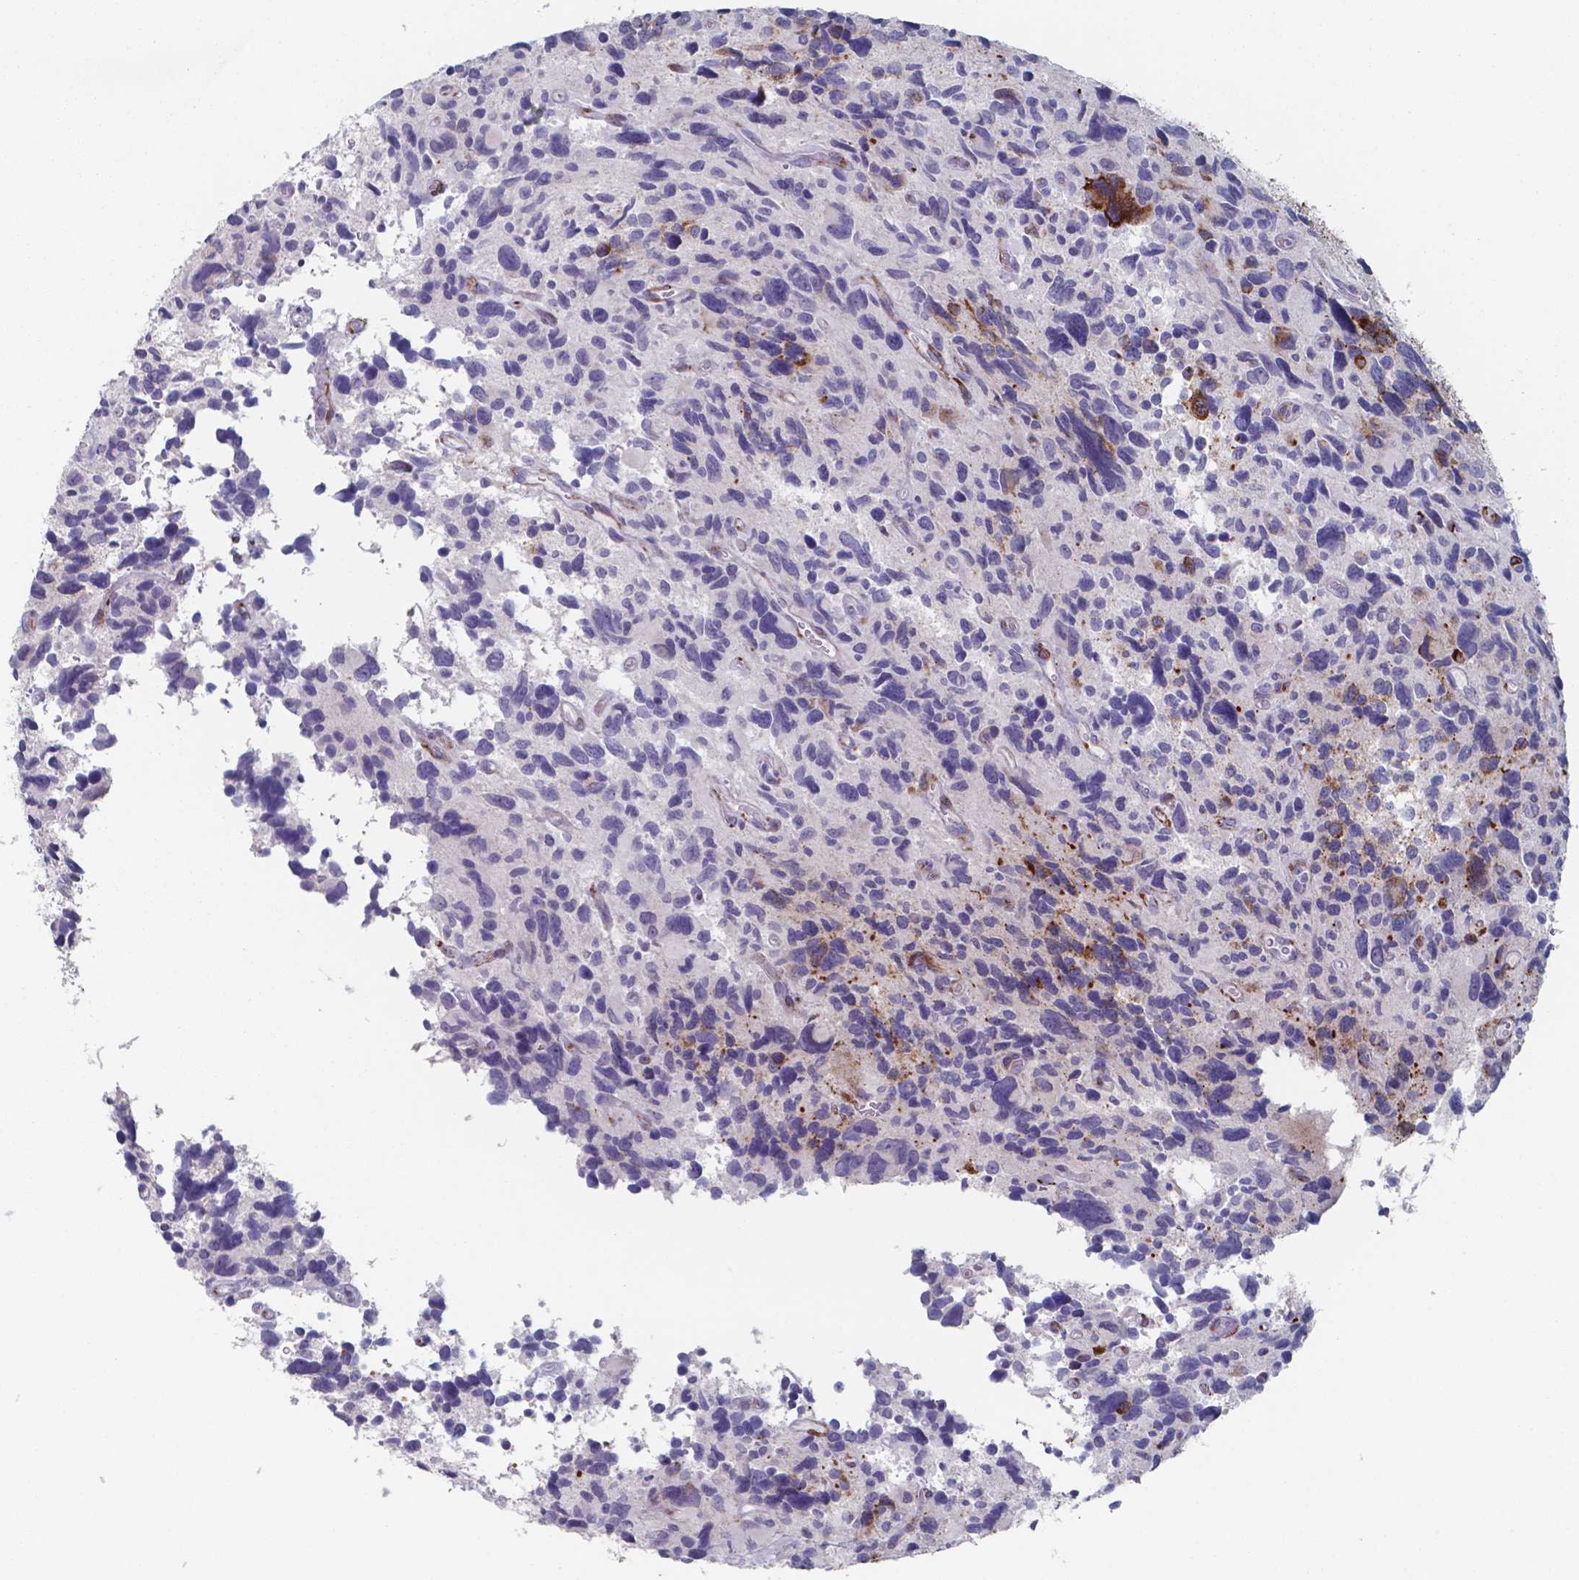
{"staining": {"intensity": "negative", "quantity": "none", "location": "none"}, "tissue": "glioma", "cell_type": "Tumor cells", "image_type": "cancer", "snomed": [{"axis": "morphology", "description": "Glioma, malignant, High grade"}, {"axis": "topography", "description": "Brain"}], "caption": "This is an immunohistochemistry (IHC) micrograph of glioma. There is no staining in tumor cells.", "gene": "PLA2R1", "patient": {"sex": "male", "age": 46}}